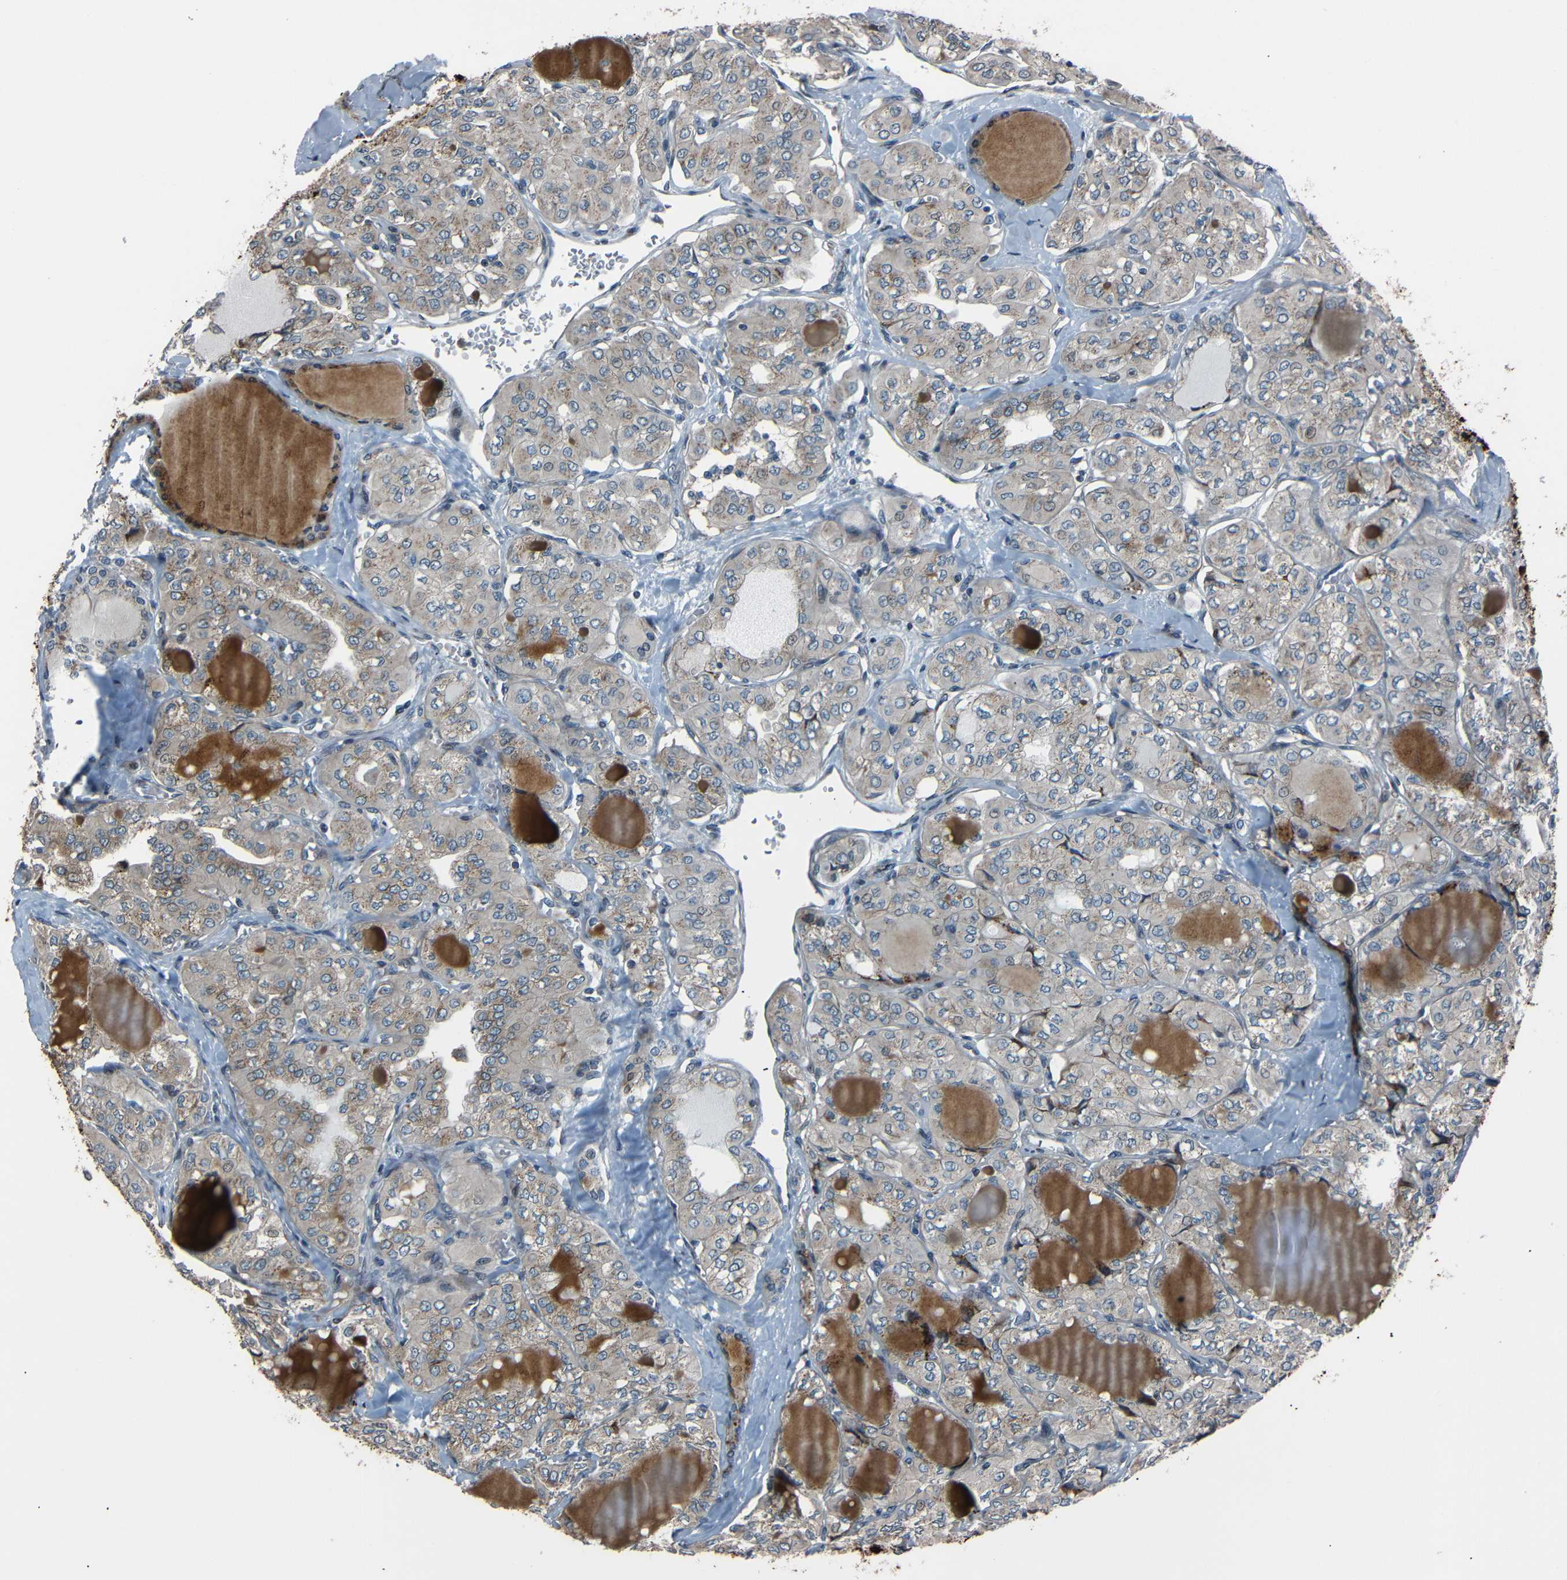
{"staining": {"intensity": "weak", "quantity": ">75%", "location": "cytoplasmic/membranous"}, "tissue": "thyroid cancer", "cell_type": "Tumor cells", "image_type": "cancer", "snomed": [{"axis": "morphology", "description": "Papillary adenocarcinoma, NOS"}, {"axis": "topography", "description": "Thyroid gland"}], "caption": "Immunohistochemistry (IHC) micrograph of neoplastic tissue: human thyroid cancer (papillary adenocarcinoma) stained using IHC displays low levels of weak protein expression localized specifically in the cytoplasmic/membranous of tumor cells, appearing as a cytoplasmic/membranous brown color.", "gene": "AKAP9", "patient": {"sex": "male", "age": 20}}